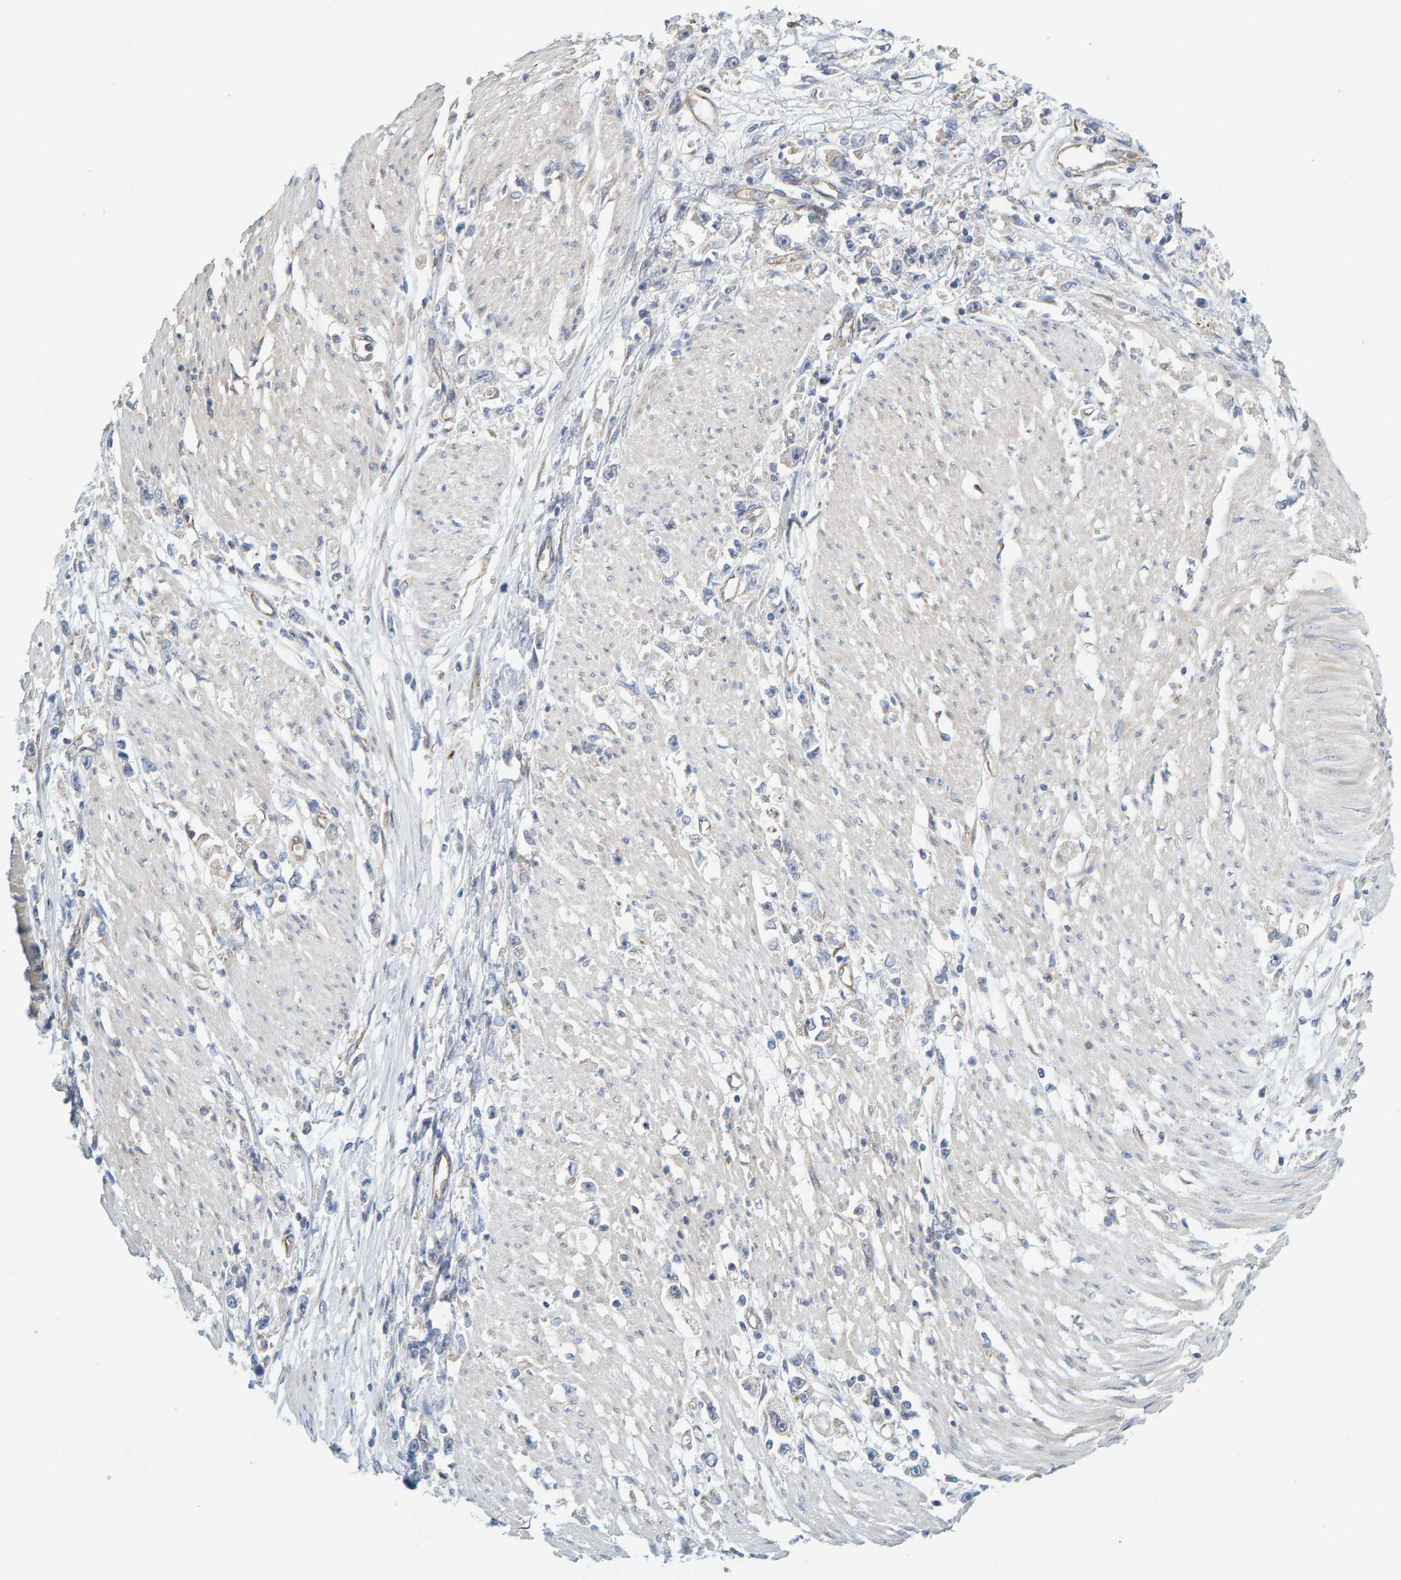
{"staining": {"intensity": "negative", "quantity": "none", "location": "none"}, "tissue": "stomach cancer", "cell_type": "Tumor cells", "image_type": "cancer", "snomed": [{"axis": "morphology", "description": "Adenocarcinoma, NOS"}, {"axis": "topography", "description": "Stomach"}], "caption": "A histopathology image of stomach cancer stained for a protein shows no brown staining in tumor cells.", "gene": "PRKD2", "patient": {"sex": "female", "age": 59}}